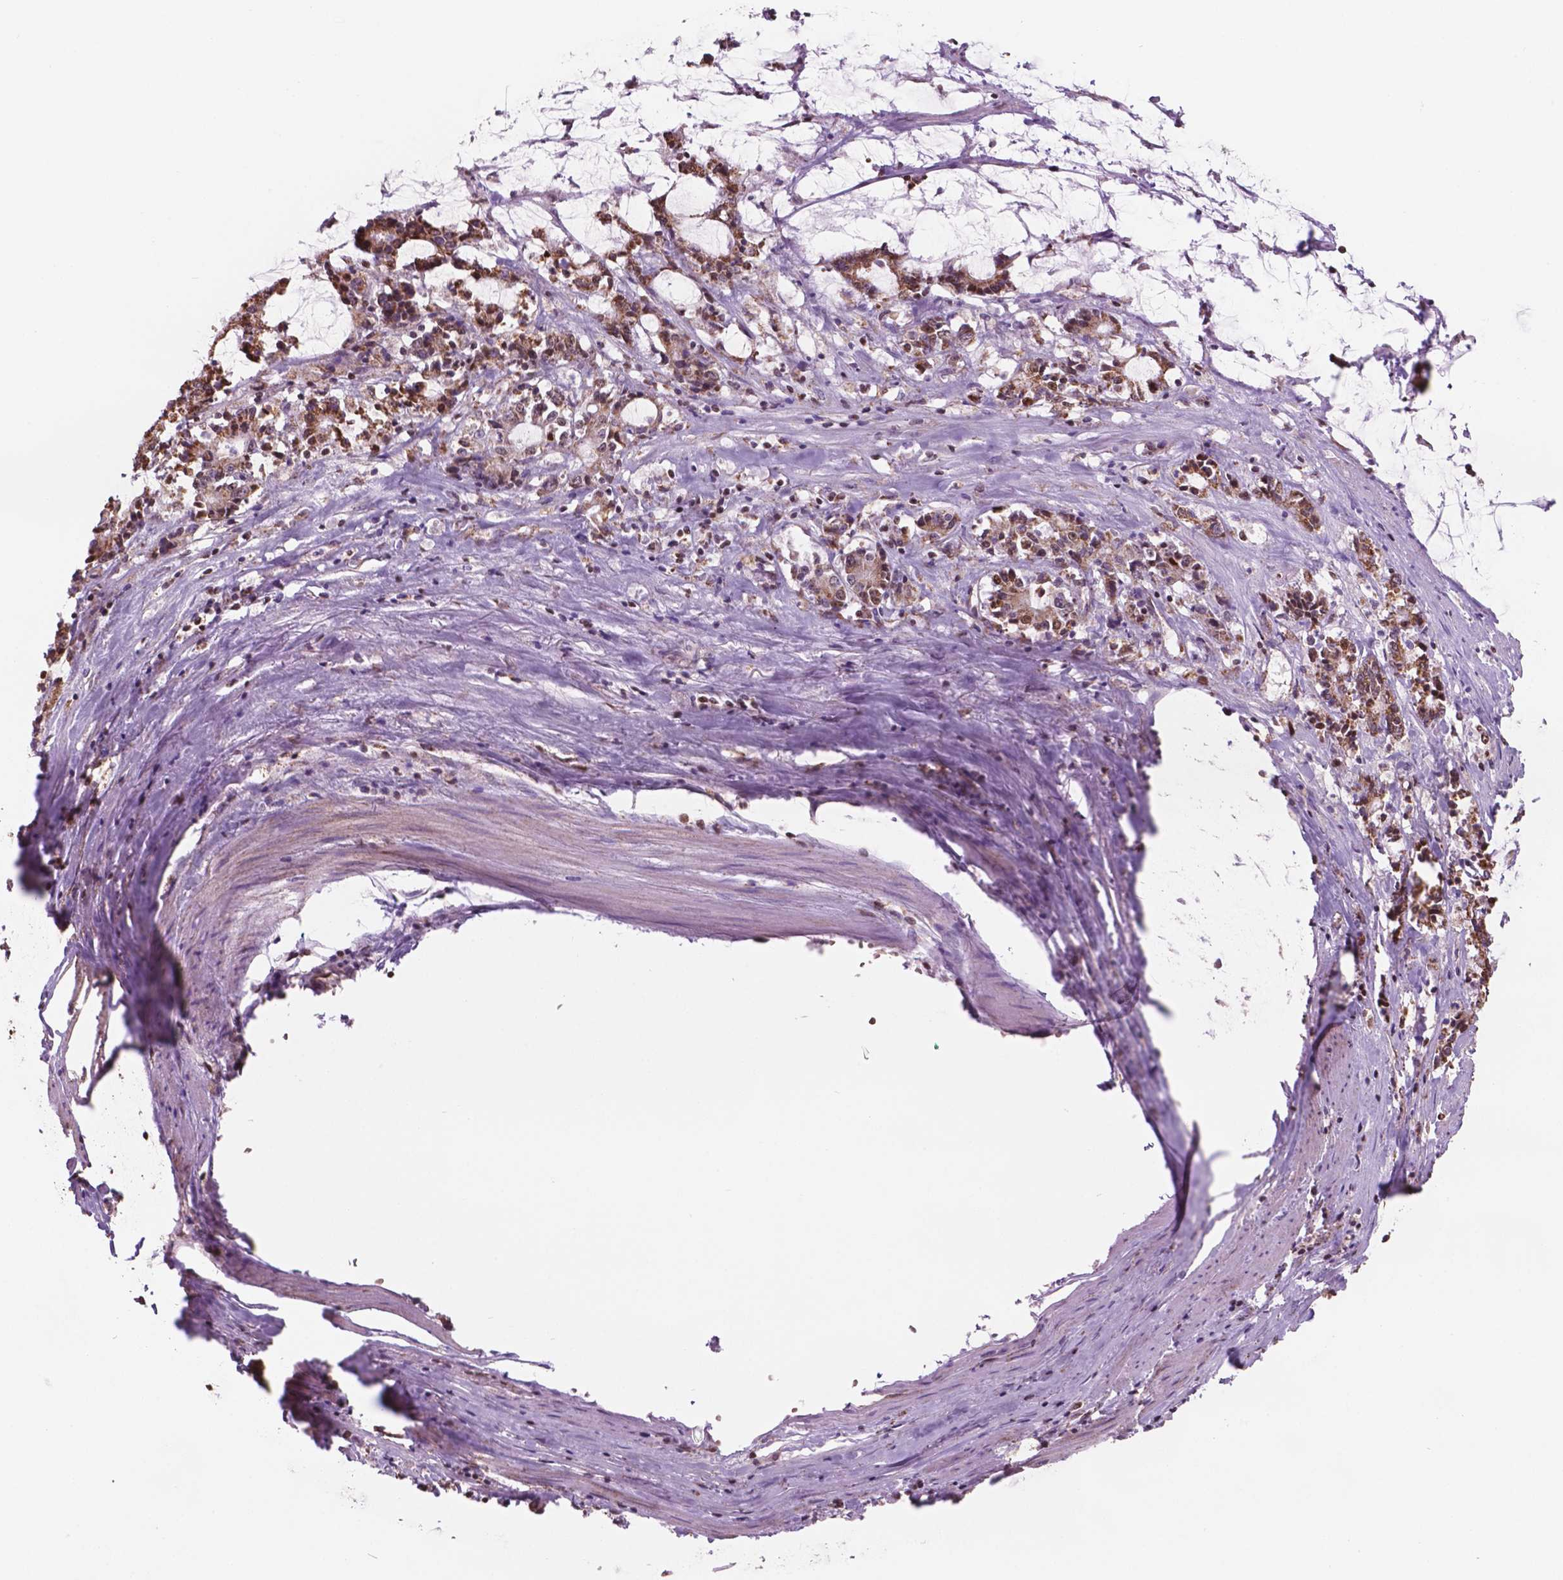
{"staining": {"intensity": "strong", "quantity": ">75%", "location": "cytoplasmic/membranous"}, "tissue": "stomach cancer", "cell_type": "Tumor cells", "image_type": "cancer", "snomed": [{"axis": "morphology", "description": "Adenocarcinoma, NOS"}, {"axis": "topography", "description": "Stomach, upper"}], "caption": "Stomach cancer tissue reveals strong cytoplasmic/membranous staining in approximately >75% of tumor cells", "gene": "NDUFA10", "patient": {"sex": "male", "age": 68}}